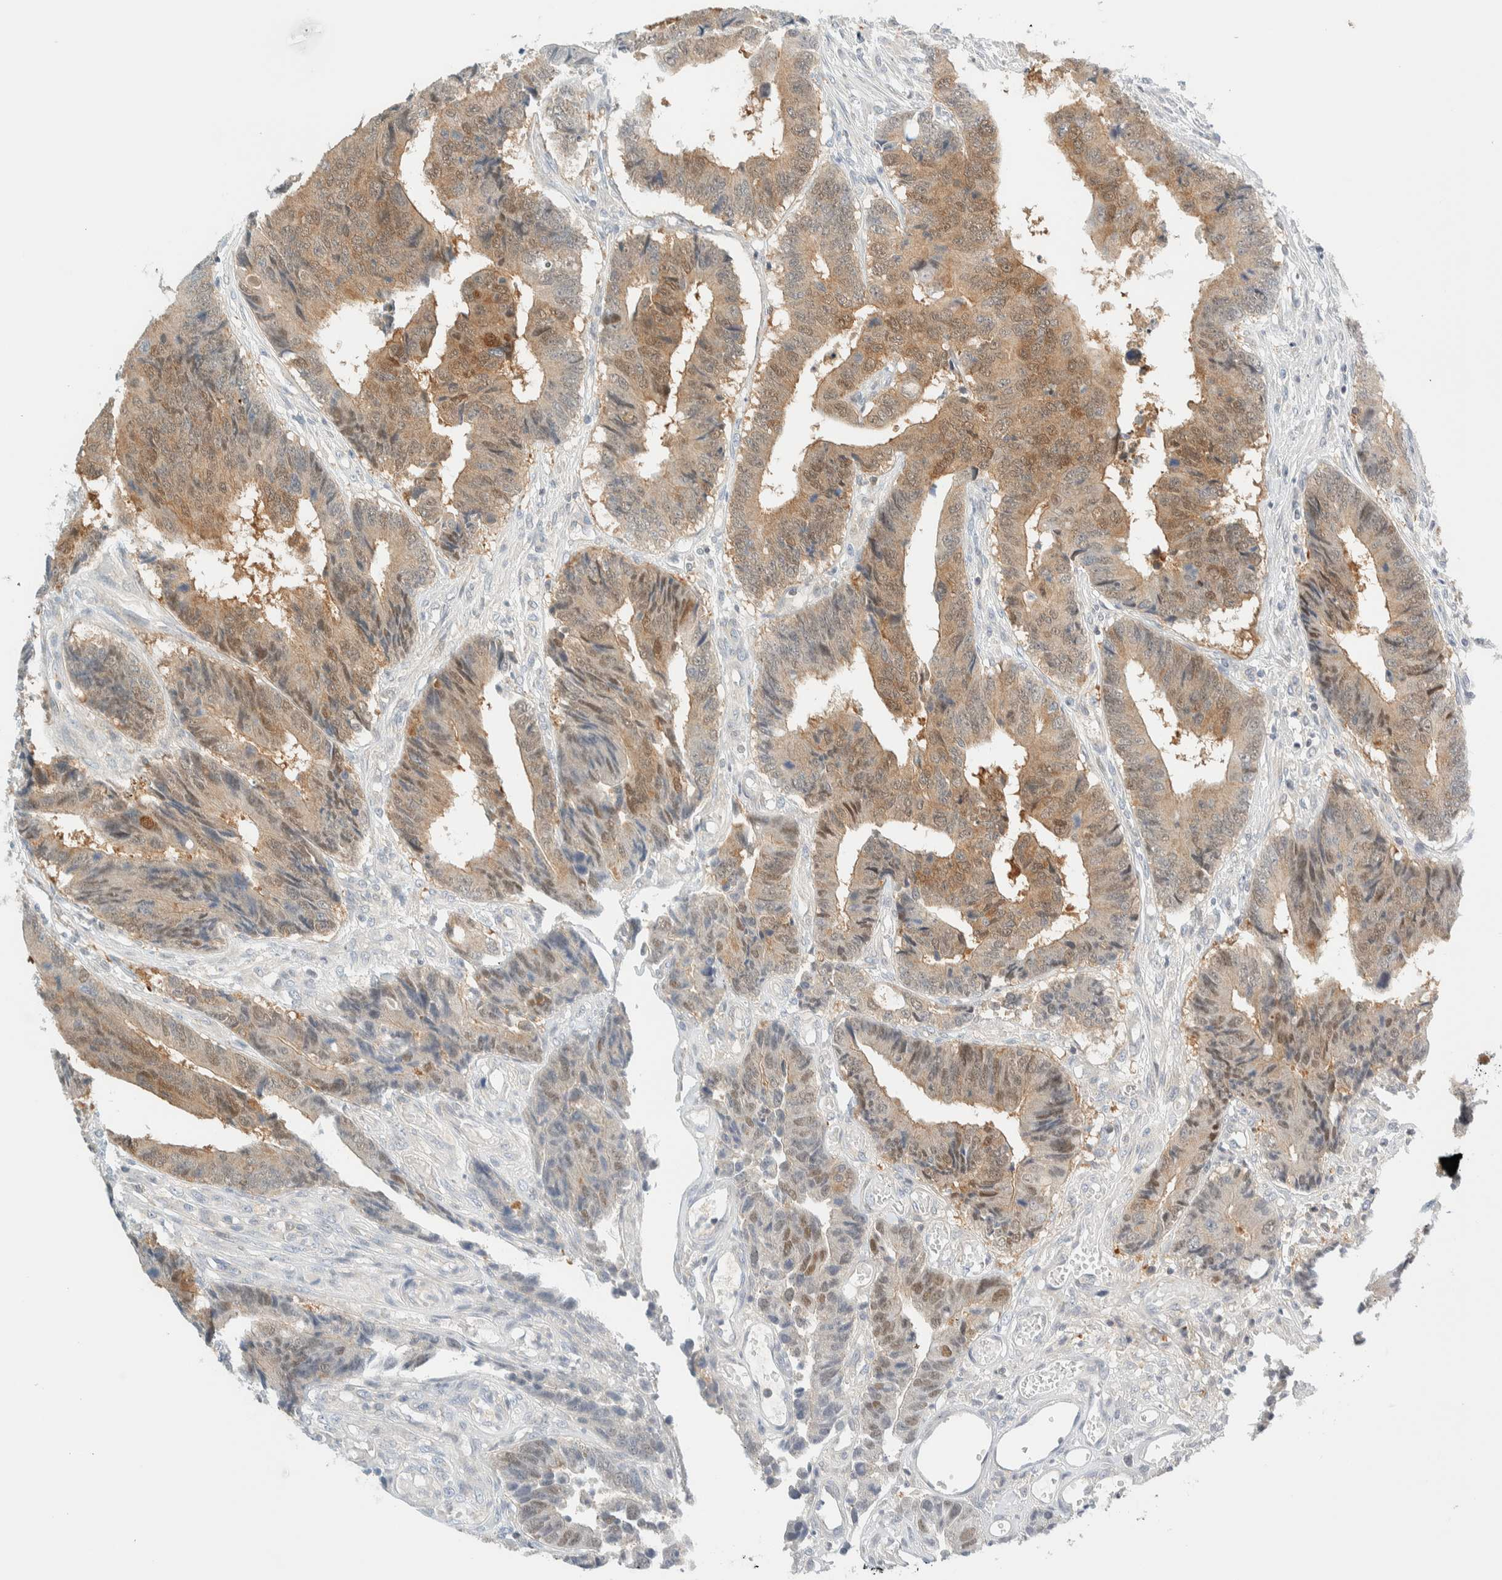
{"staining": {"intensity": "weak", "quantity": ">75%", "location": "cytoplasmic/membranous,nuclear"}, "tissue": "colorectal cancer", "cell_type": "Tumor cells", "image_type": "cancer", "snomed": [{"axis": "morphology", "description": "Adenocarcinoma, NOS"}, {"axis": "topography", "description": "Rectum"}], "caption": "Immunohistochemistry (IHC) image of neoplastic tissue: human colorectal cancer stained using immunohistochemistry (IHC) exhibits low levels of weak protein expression localized specifically in the cytoplasmic/membranous and nuclear of tumor cells, appearing as a cytoplasmic/membranous and nuclear brown color.", "gene": "PCYT2", "patient": {"sex": "male", "age": 84}}